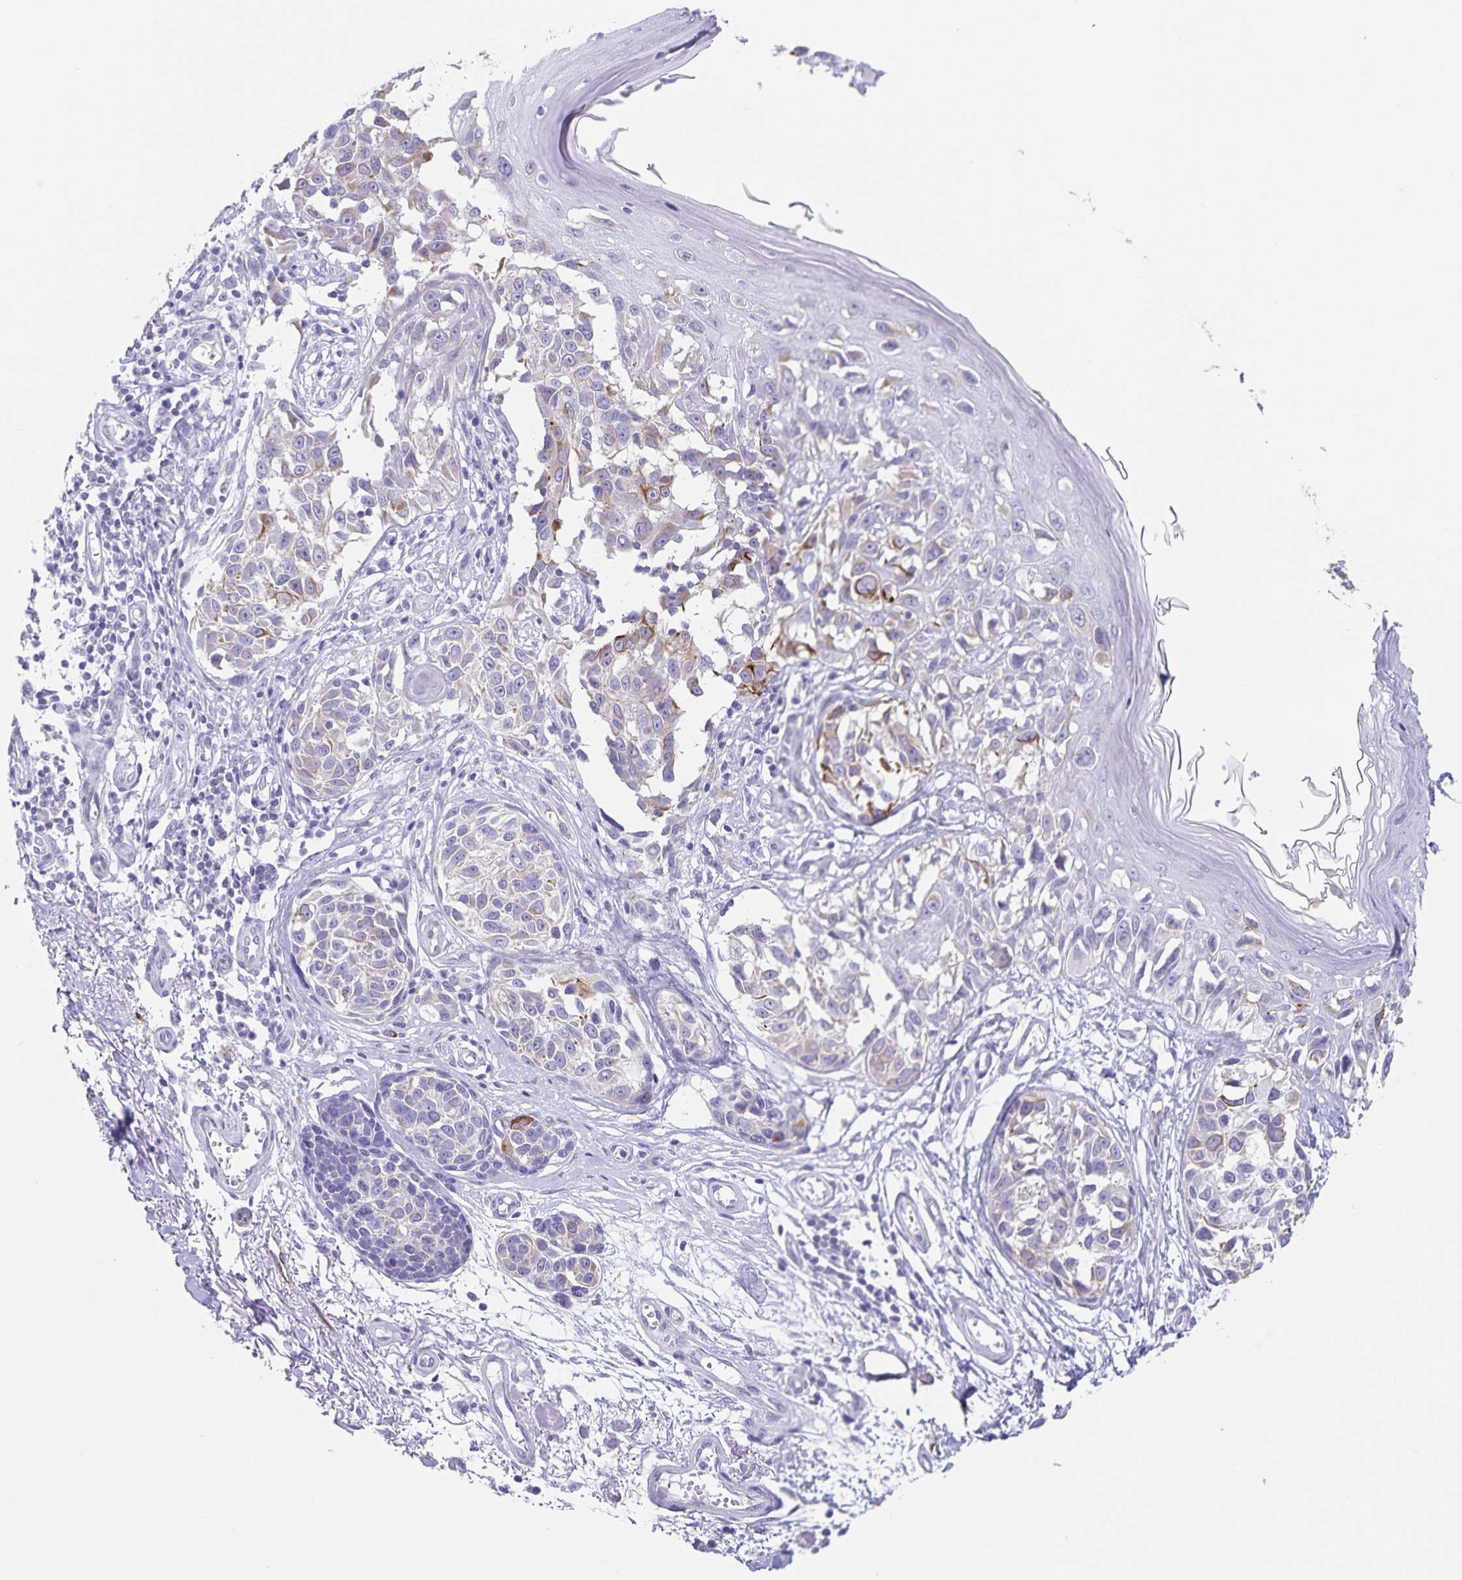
{"staining": {"intensity": "moderate", "quantity": "25%-75%", "location": "cytoplasmic/membranous"}, "tissue": "melanoma", "cell_type": "Tumor cells", "image_type": "cancer", "snomed": [{"axis": "morphology", "description": "Malignant melanoma, NOS"}, {"axis": "topography", "description": "Skin"}], "caption": "A high-resolution photomicrograph shows immunohistochemistry (IHC) staining of melanoma, which reveals moderate cytoplasmic/membranous expression in approximately 25%-75% of tumor cells.", "gene": "SYNM", "patient": {"sex": "male", "age": 73}}